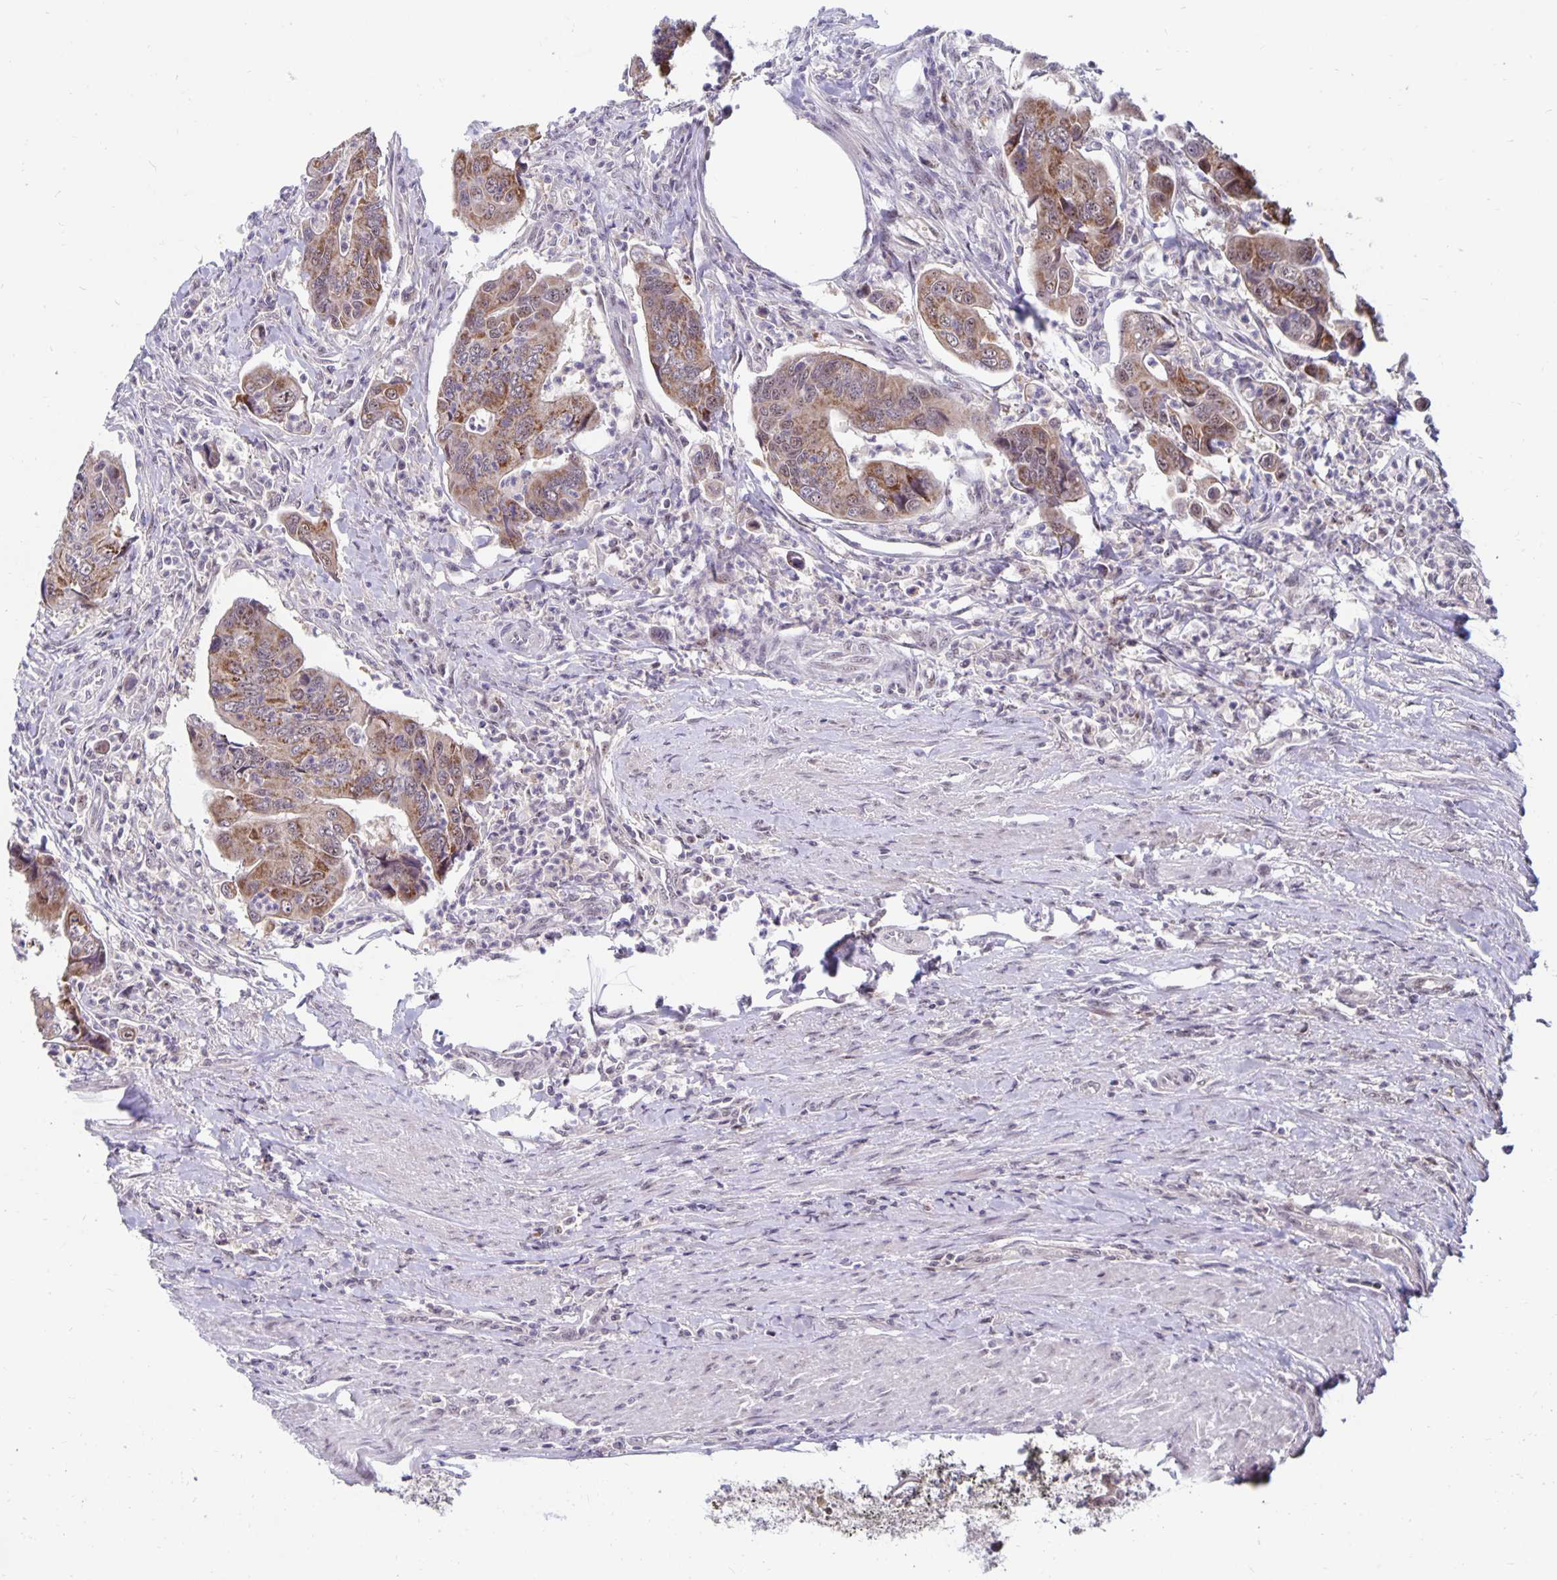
{"staining": {"intensity": "moderate", "quantity": ">75%", "location": "cytoplasmic/membranous"}, "tissue": "colorectal cancer", "cell_type": "Tumor cells", "image_type": "cancer", "snomed": [{"axis": "morphology", "description": "Adenocarcinoma, NOS"}, {"axis": "topography", "description": "Colon"}], "caption": "Moderate cytoplasmic/membranous positivity is identified in about >75% of tumor cells in colorectal cancer.", "gene": "EXOC6B", "patient": {"sex": "female", "age": 67}}